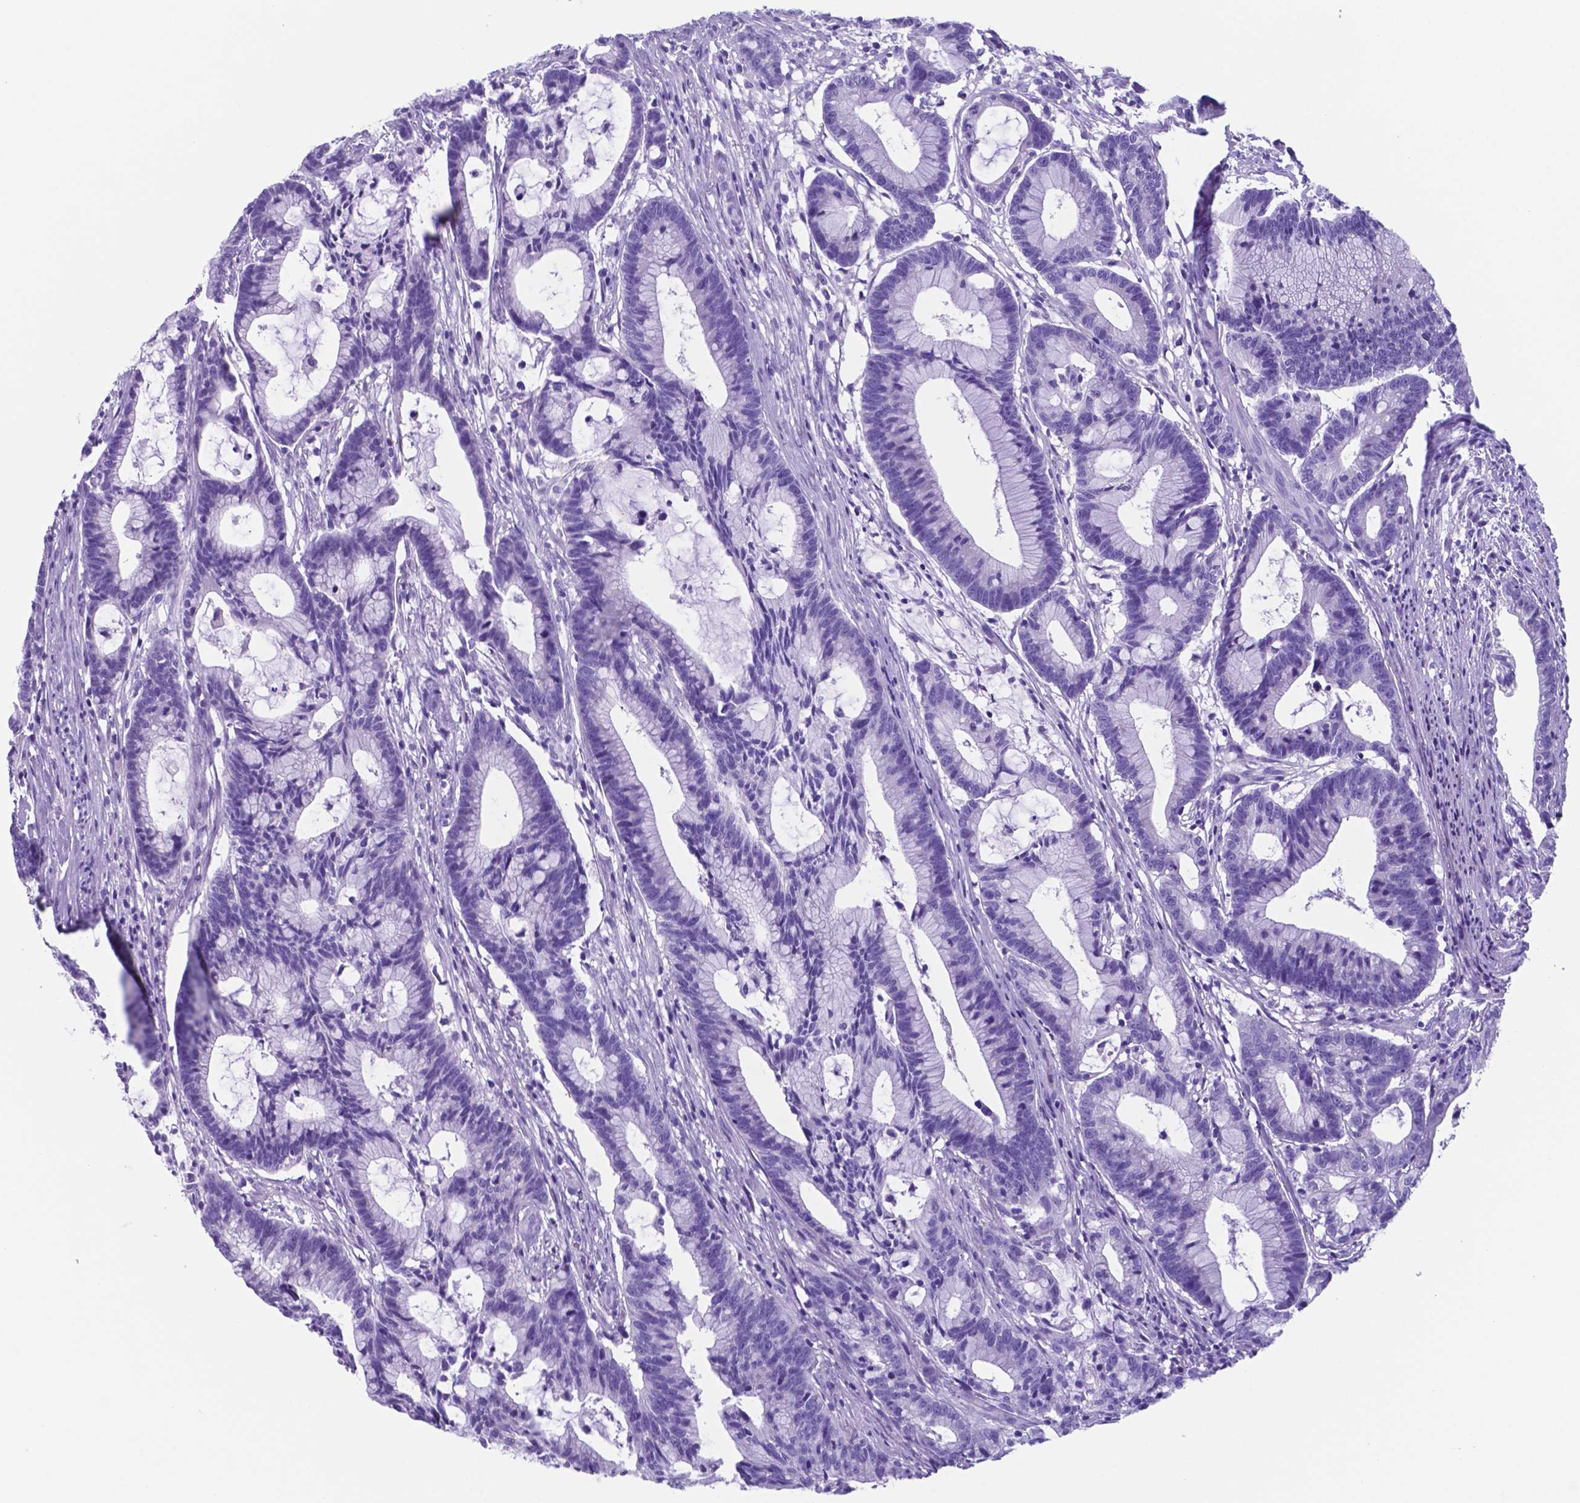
{"staining": {"intensity": "negative", "quantity": "none", "location": "none"}, "tissue": "colorectal cancer", "cell_type": "Tumor cells", "image_type": "cancer", "snomed": [{"axis": "morphology", "description": "Adenocarcinoma, NOS"}, {"axis": "topography", "description": "Colon"}], "caption": "A histopathology image of colorectal cancer (adenocarcinoma) stained for a protein exhibits no brown staining in tumor cells.", "gene": "DNAAF8", "patient": {"sex": "female", "age": 78}}